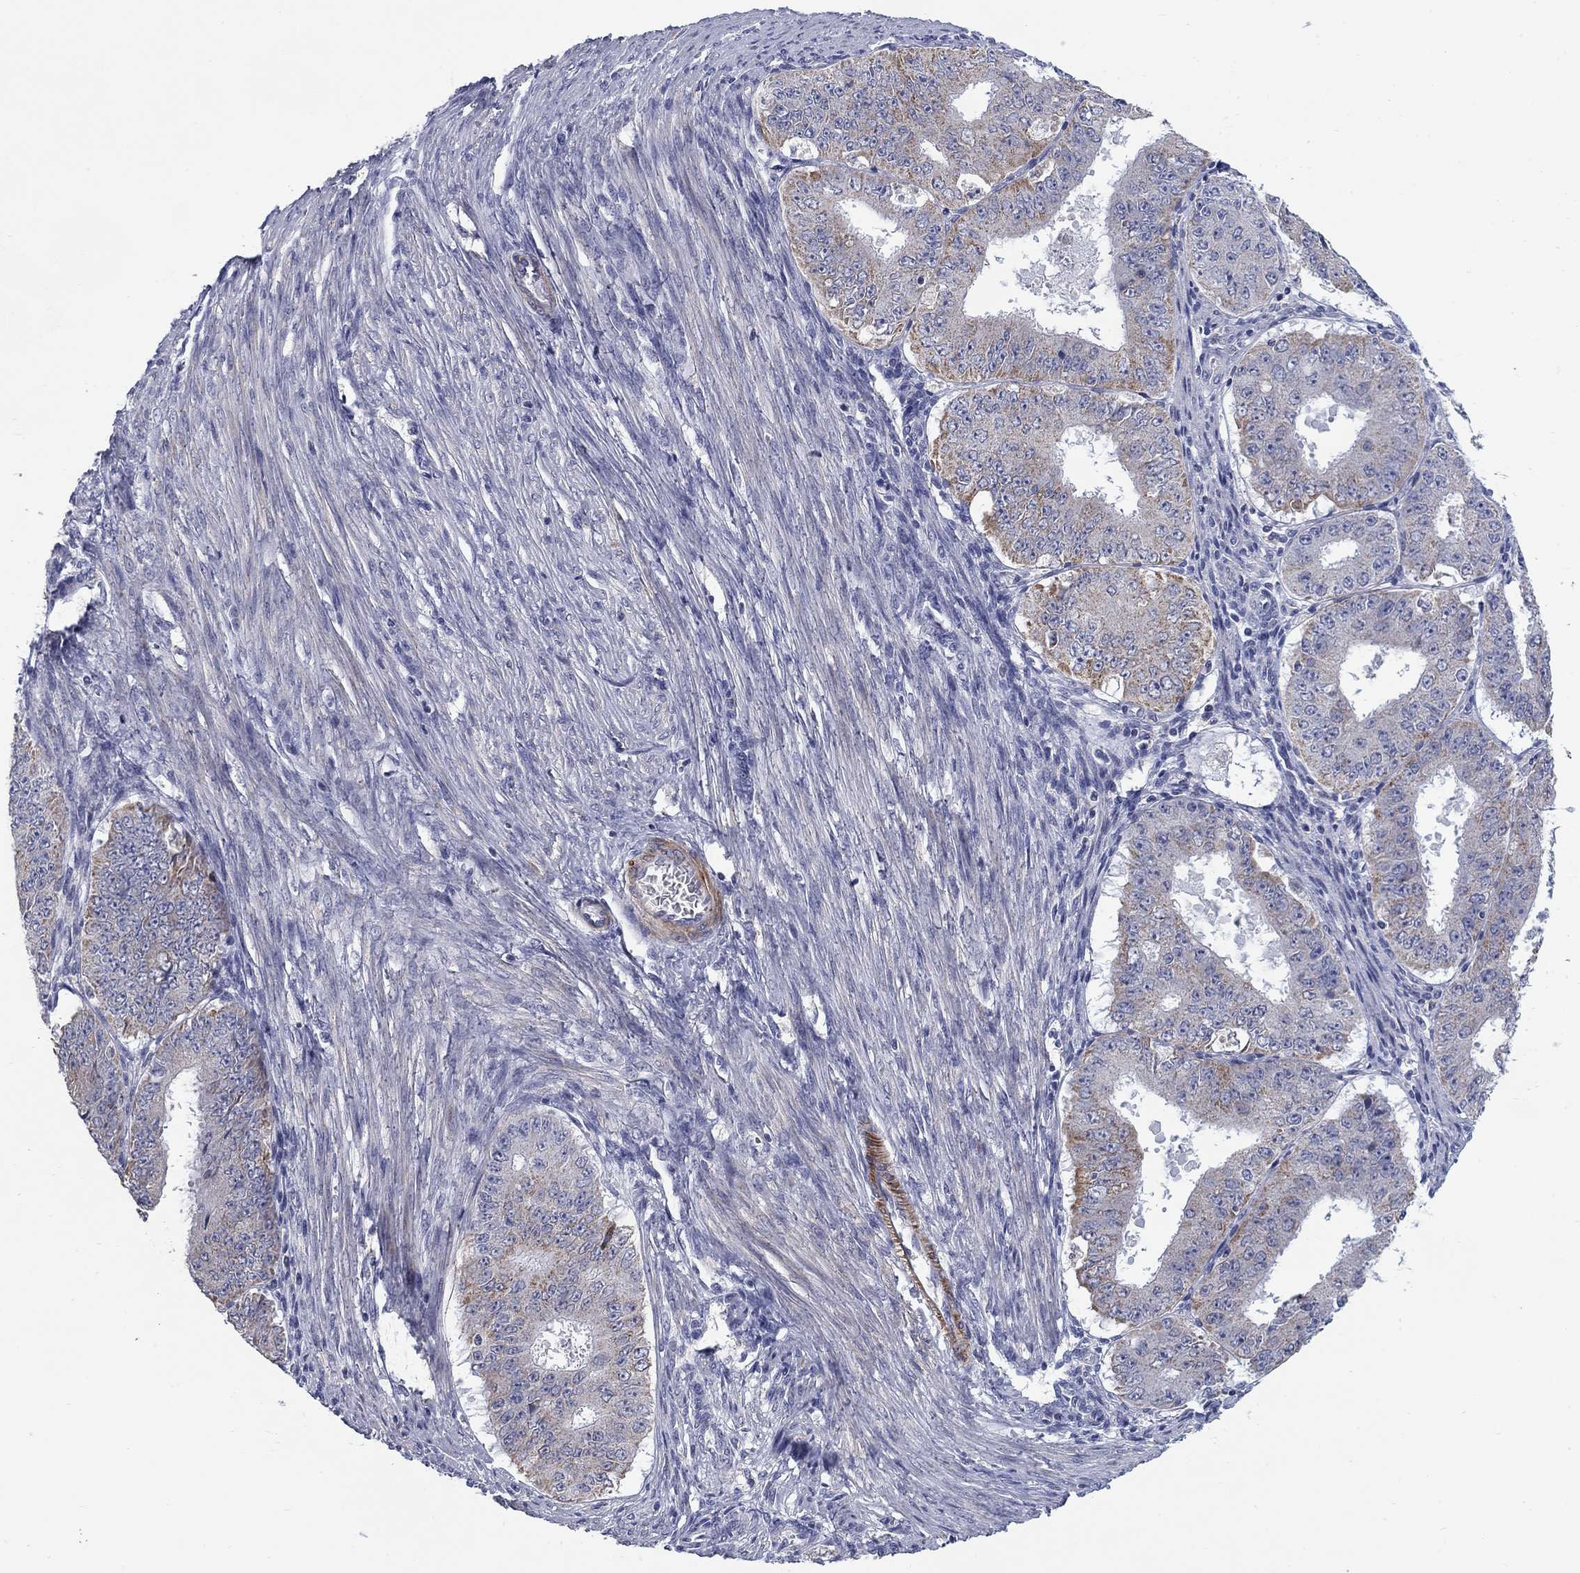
{"staining": {"intensity": "moderate", "quantity": "<25%", "location": "cytoplasmic/membranous"}, "tissue": "ovarian cancer", "cell_type": "Tumor cells", "image_type": "cancer", "snomed": [{"axis": "morphology", "description": "Carcinoma, endometroid"}, {"axis": "topography", "description": "Ovary"}], "caption": "Protein positivity by IHC shows moderate cytoplasmic/membranous staining in about <25% of tumor cells in ovarian cancer.", "gene": "FRK", "patient": {"sex": "female", "age": 42}}